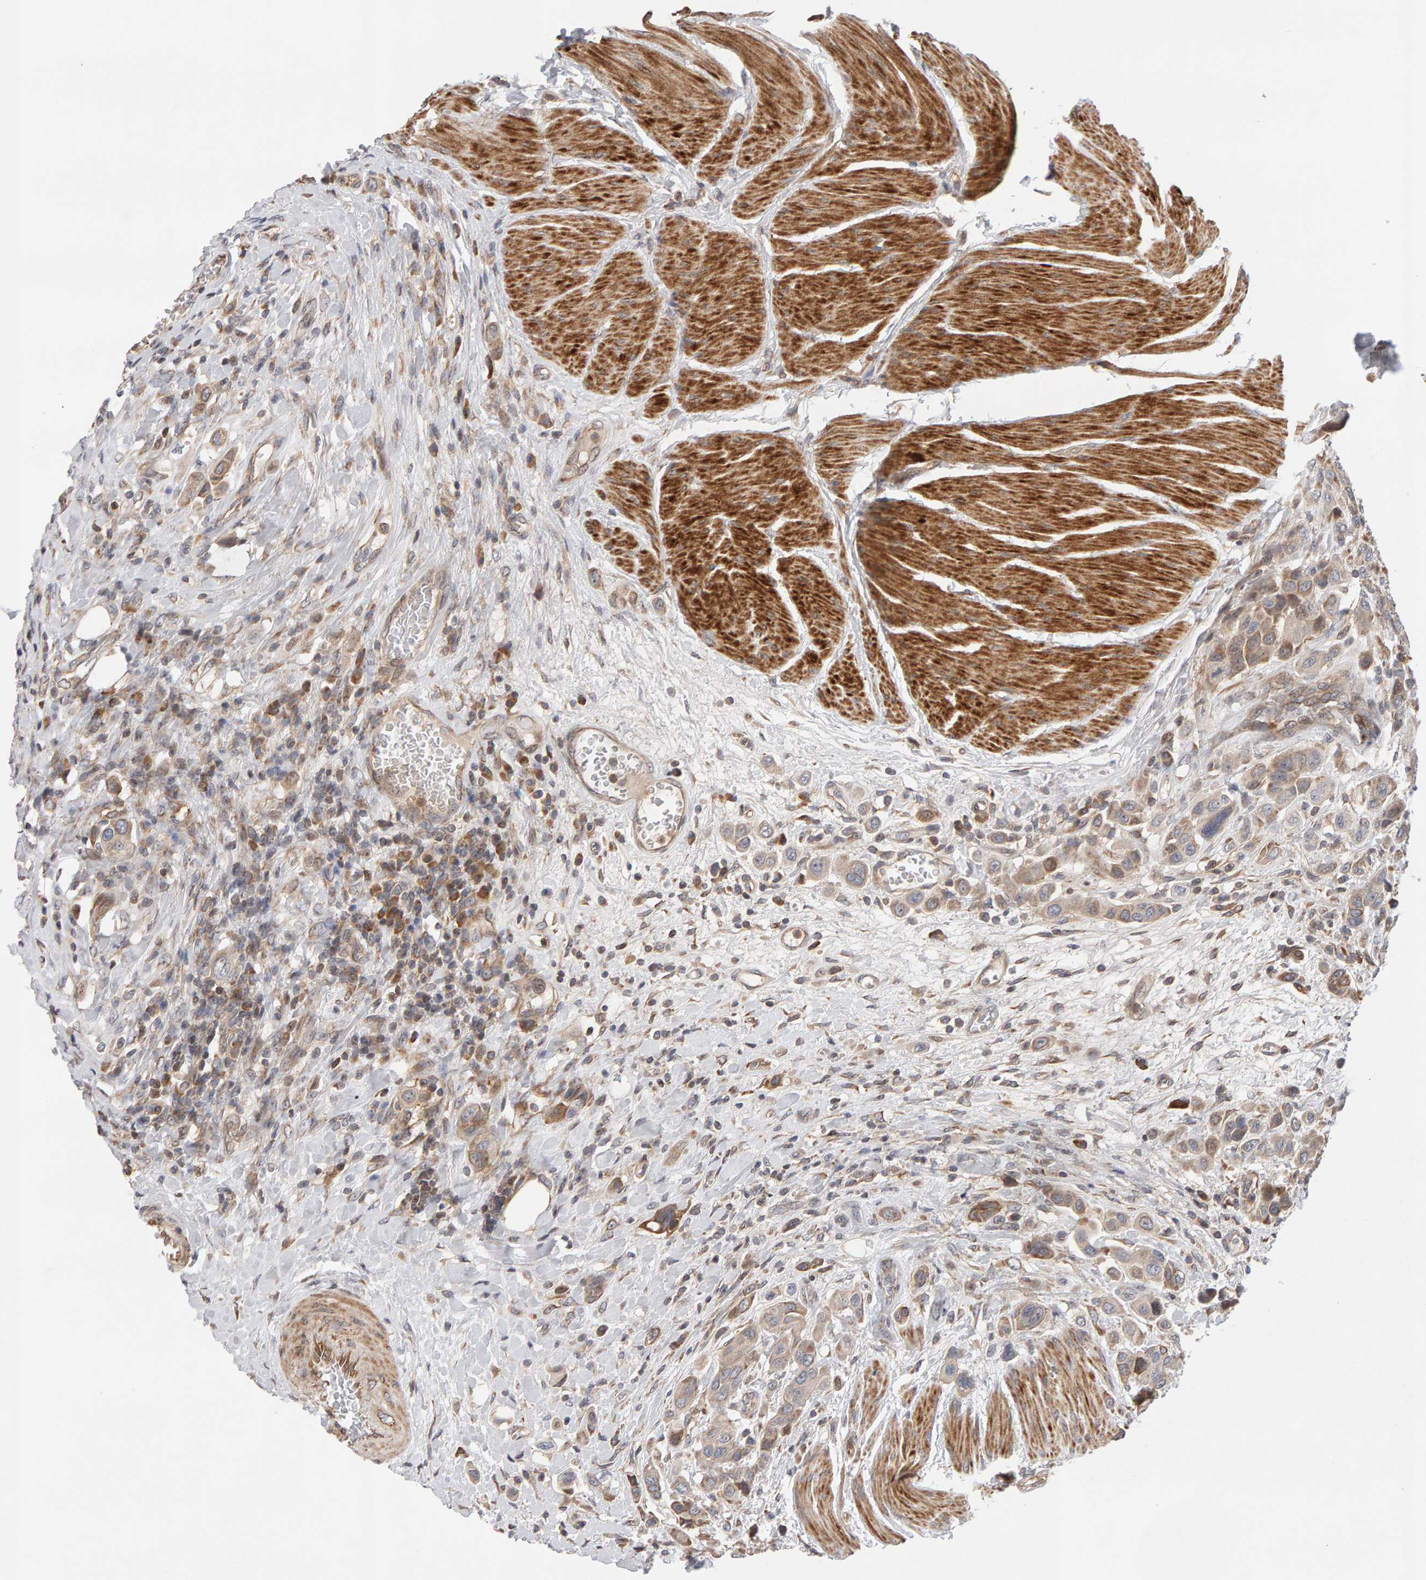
{"staining": {"intensity": "weak", "quantity": "<25%", "location": "cytoplasmic/membranous"}, "tissue": "urothelial cancer", "cell_type": "Tumor cells", "image_type": "cancer", "snomed": [{"axis": "morphology", "description": "Urothelial carcinoma, High grade"}, {"axis": "topography", "description": "Urinary bladder"}], "caption": "Image shows no significant protein positivity in tumor cells of urothelial cancer.", "gene": "LZTS1", "patient": {"sex": "male", "age": 50}}